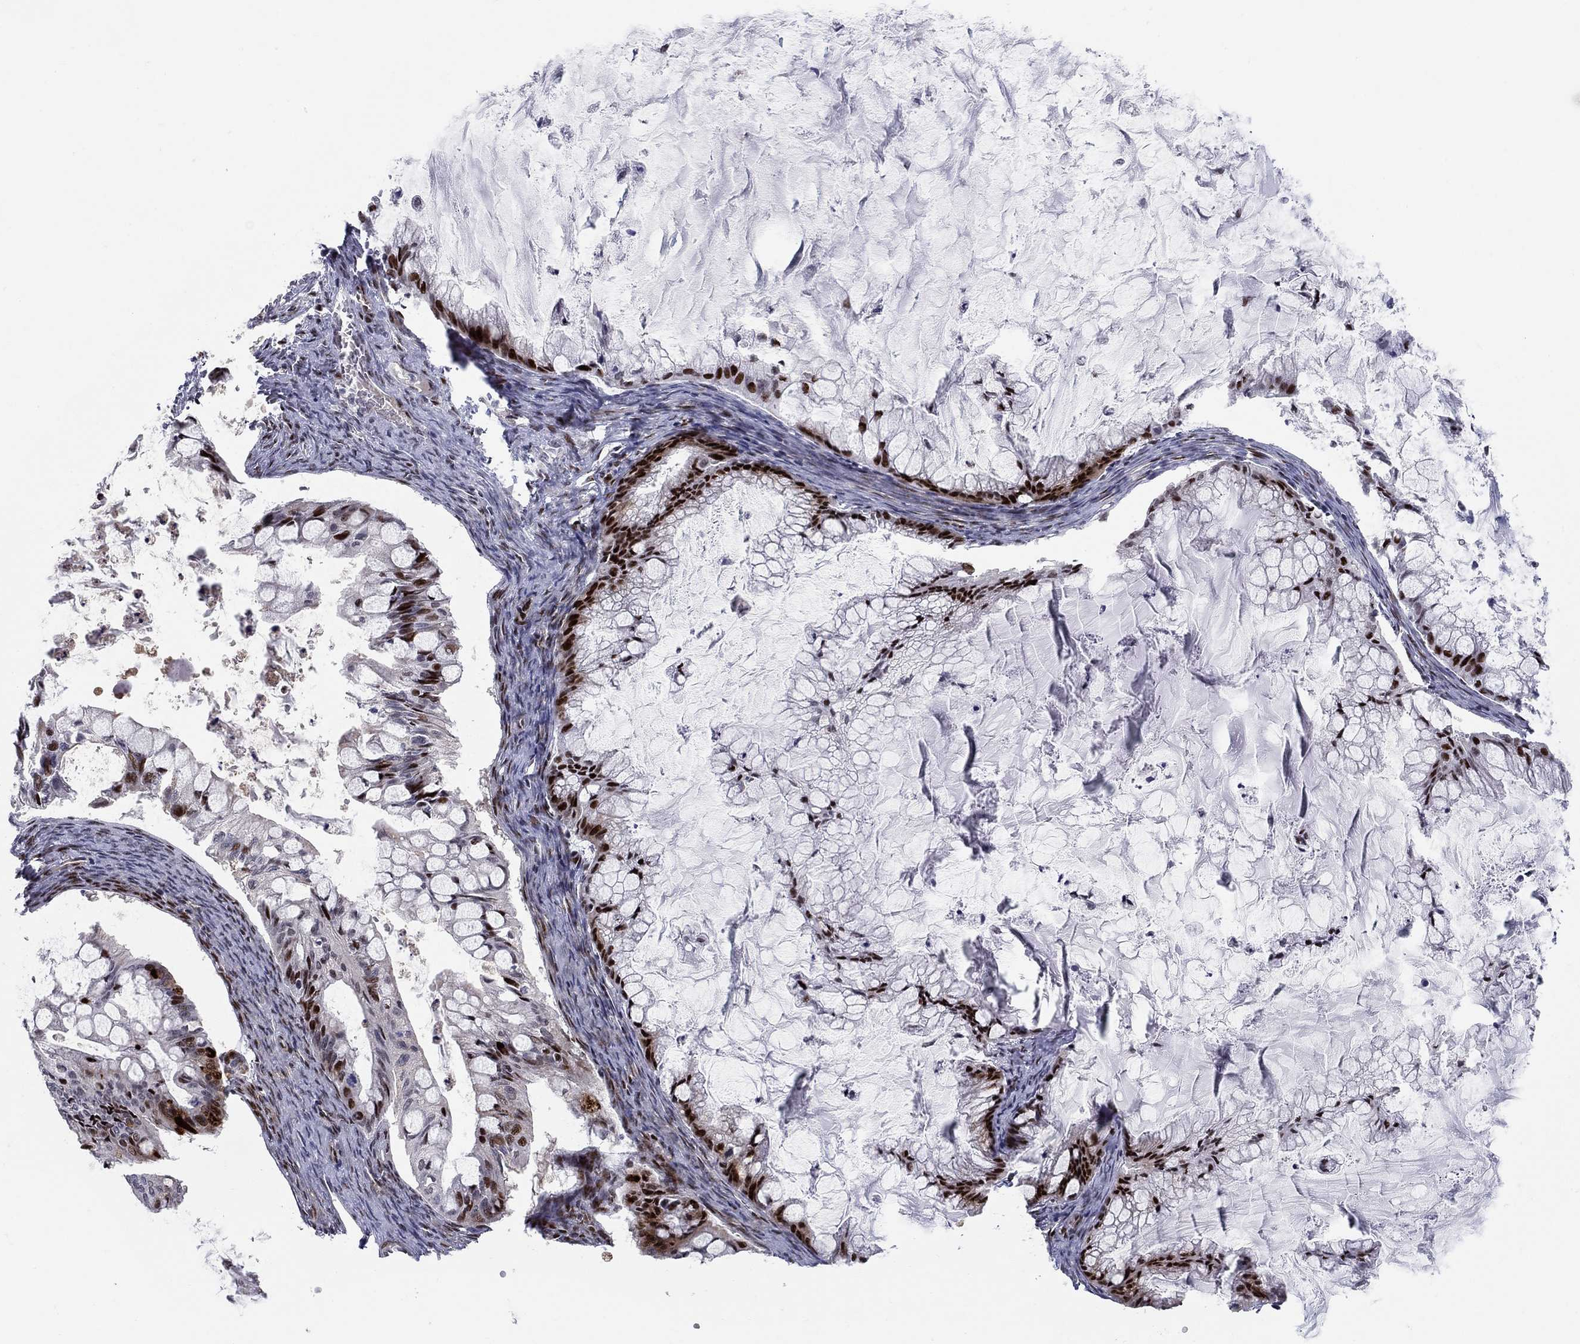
{"staining": {"intensity": "strong", "quantity": ">75%", "location": "nuclear"}, "tissue": "ovarian cancer", "cell_type": "Tumor cells", "image_type": "cancer", "snomed": [{"axis": "morphology", "description": "Cystadenocarcinoma, mucinous, NOS"}, {"axis": "topography", "description": "Ovary"}], "caption": "Immunohistochemical staining of human mucinous cystadenocarcinoma (ovarian) displays high levels of strong nuclear staining in about >75% of tumor cells.", "gene": "RAPGEF5", "patient": {"sex": "female", "age": 57}}